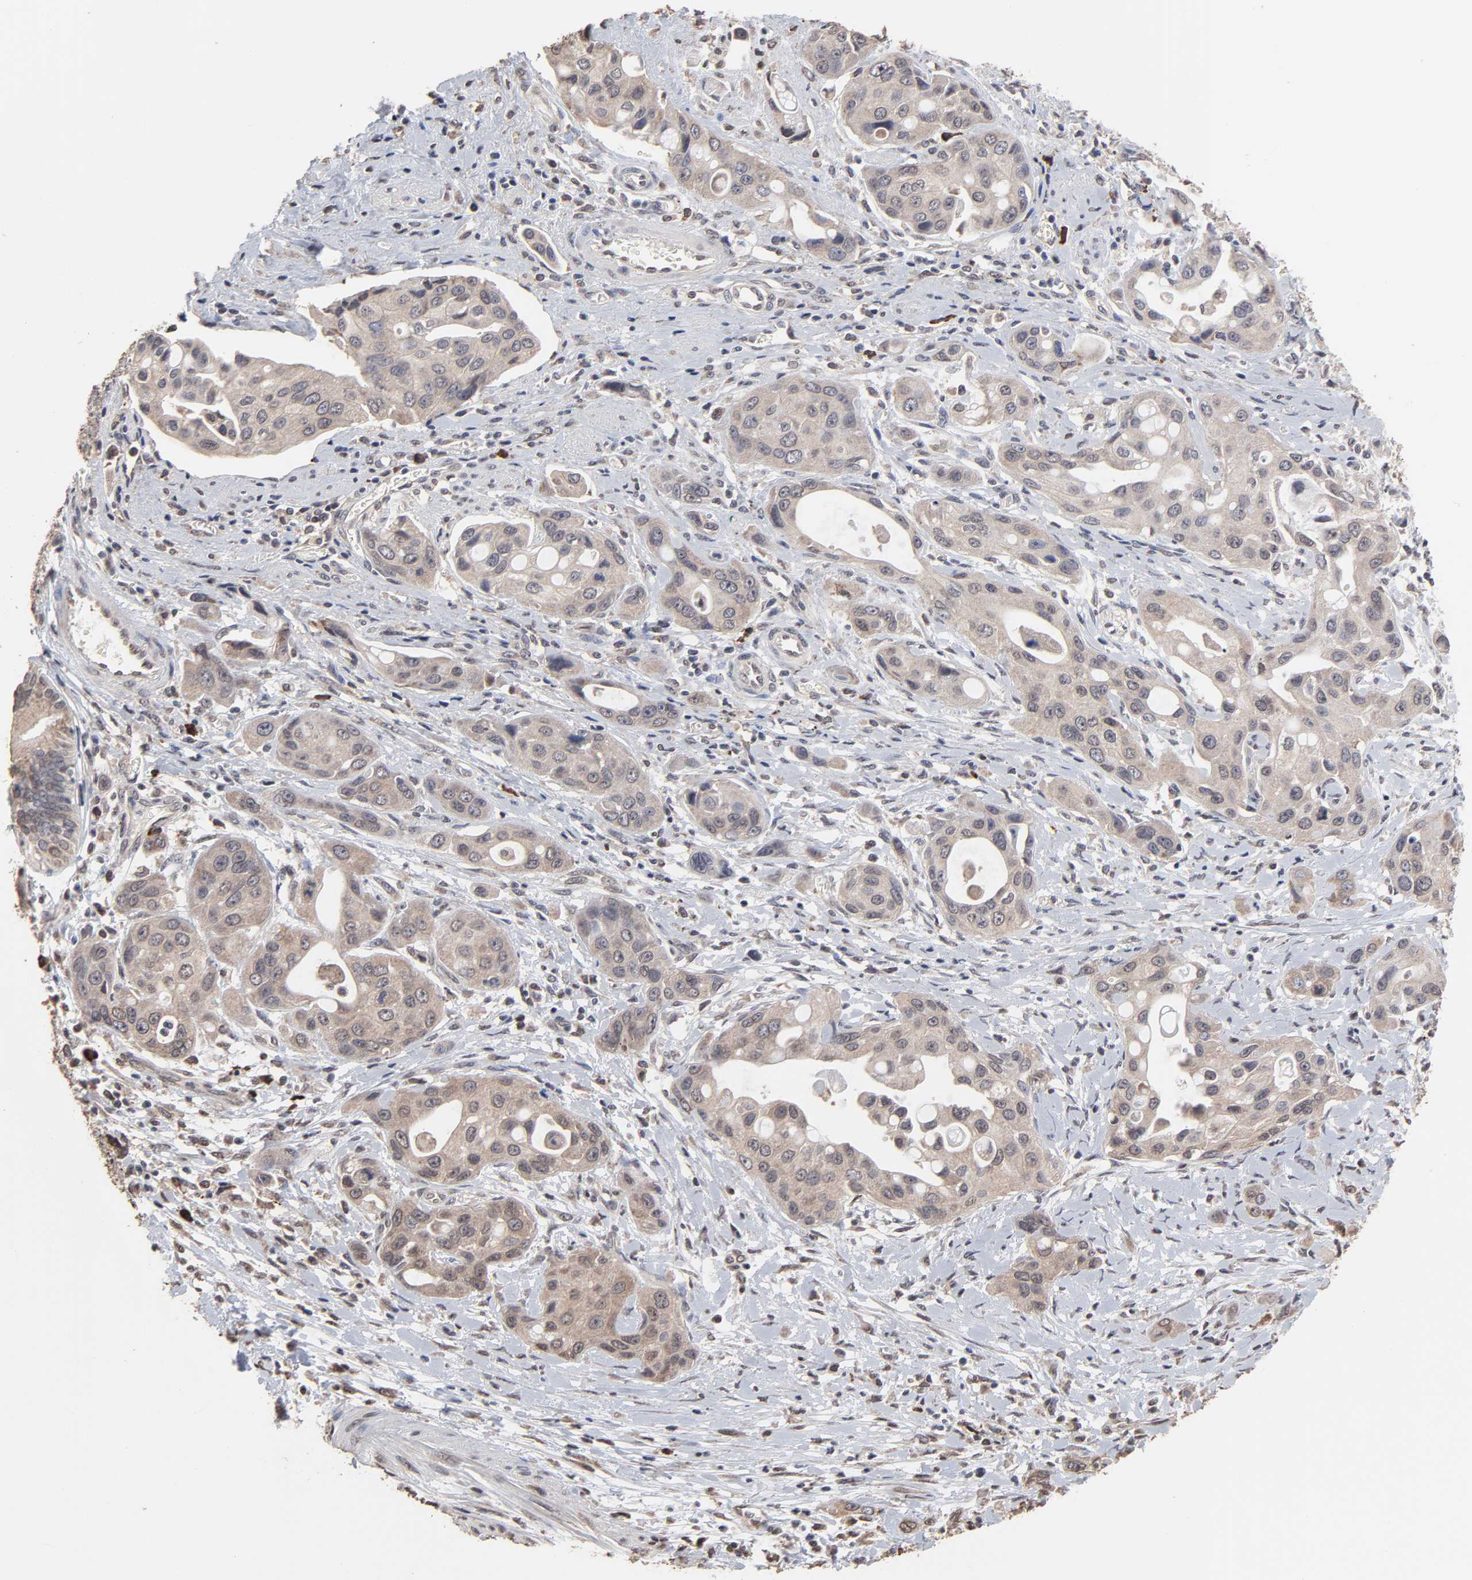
{"staining": {"intensity": "weak", "quantity": "25%-75%", "location": "cytoplasmic/membranous"}, "tissue": "pancreatic cancer", "cell_type": "Tumor cells", "image_type": "cancer", "snomed": [{"axis": "morphology", "description": "Adenocarcinoma, NOS"}, {"axis": "topography", "description": "Pancreas"}], "caption": "A histopathology image of pancreatic cancer (adenocarcinoma) stained for a protein exhibits weak cytoplasmic/membranous brown staining in tumor cells.", "gene": "CHM", "patient": {"sex": "female", "age": 60}}